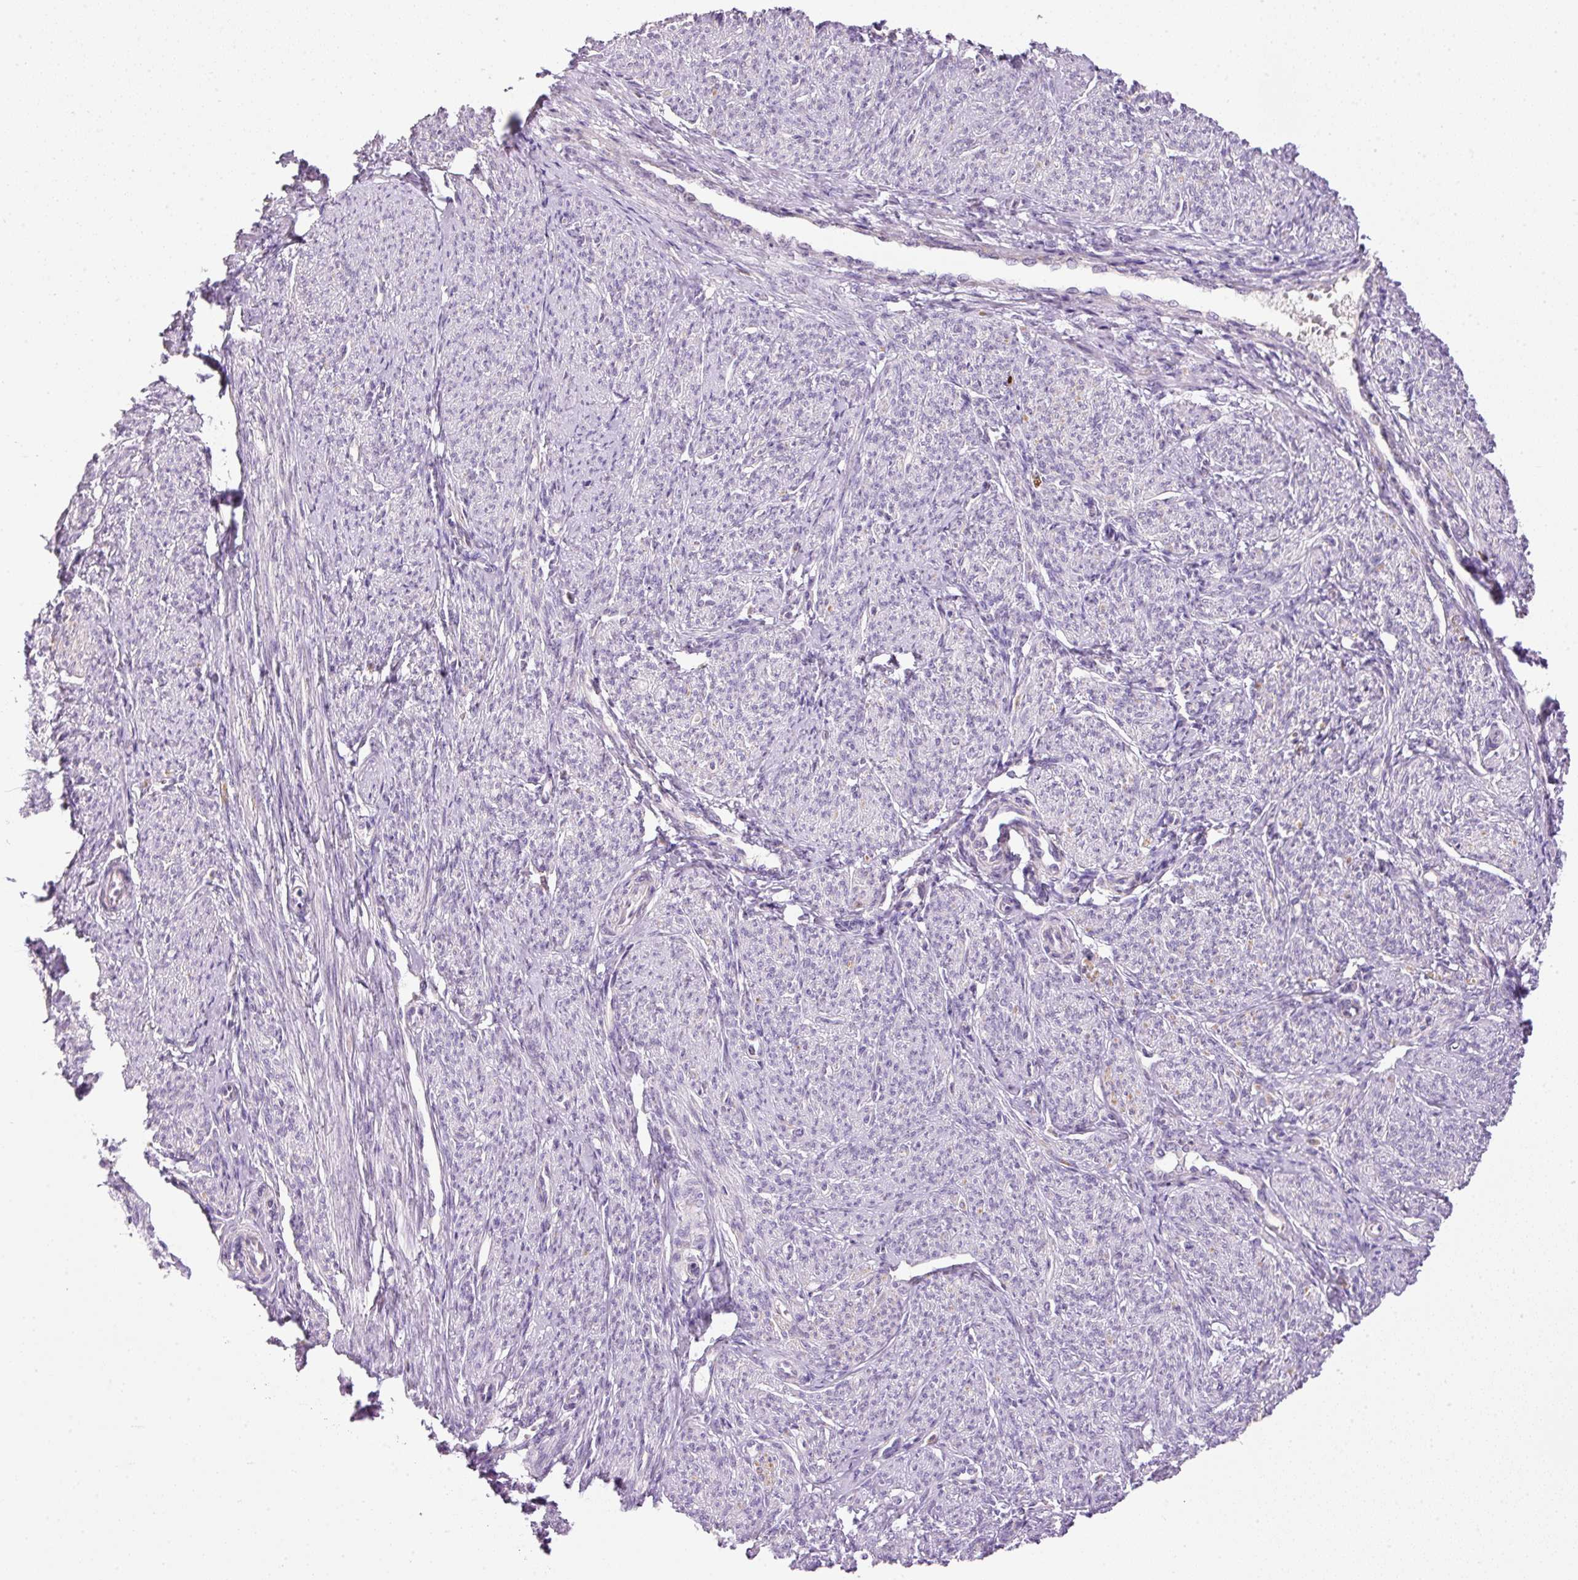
{"staining": {"intensity": "negative", "quantity": "none", "location": "none"}, "tissue": "smooth muscle", "cell_type": "Smooth muscle cells", "image_type": "normal", "snomed": [{"axis": "morphology", "description": "Normal tissue, NOS"}, {"axis": "topography", "description": "Smooth muscle"}], "caption": "The micrograph reveals no significant expression in smooth muscle cells of smooth muscle. (Immunohistochemistry, brightfield microscopy, high magnification).", "gene": "KPNA2", "patient": {"sex": "female", "age": 65}}